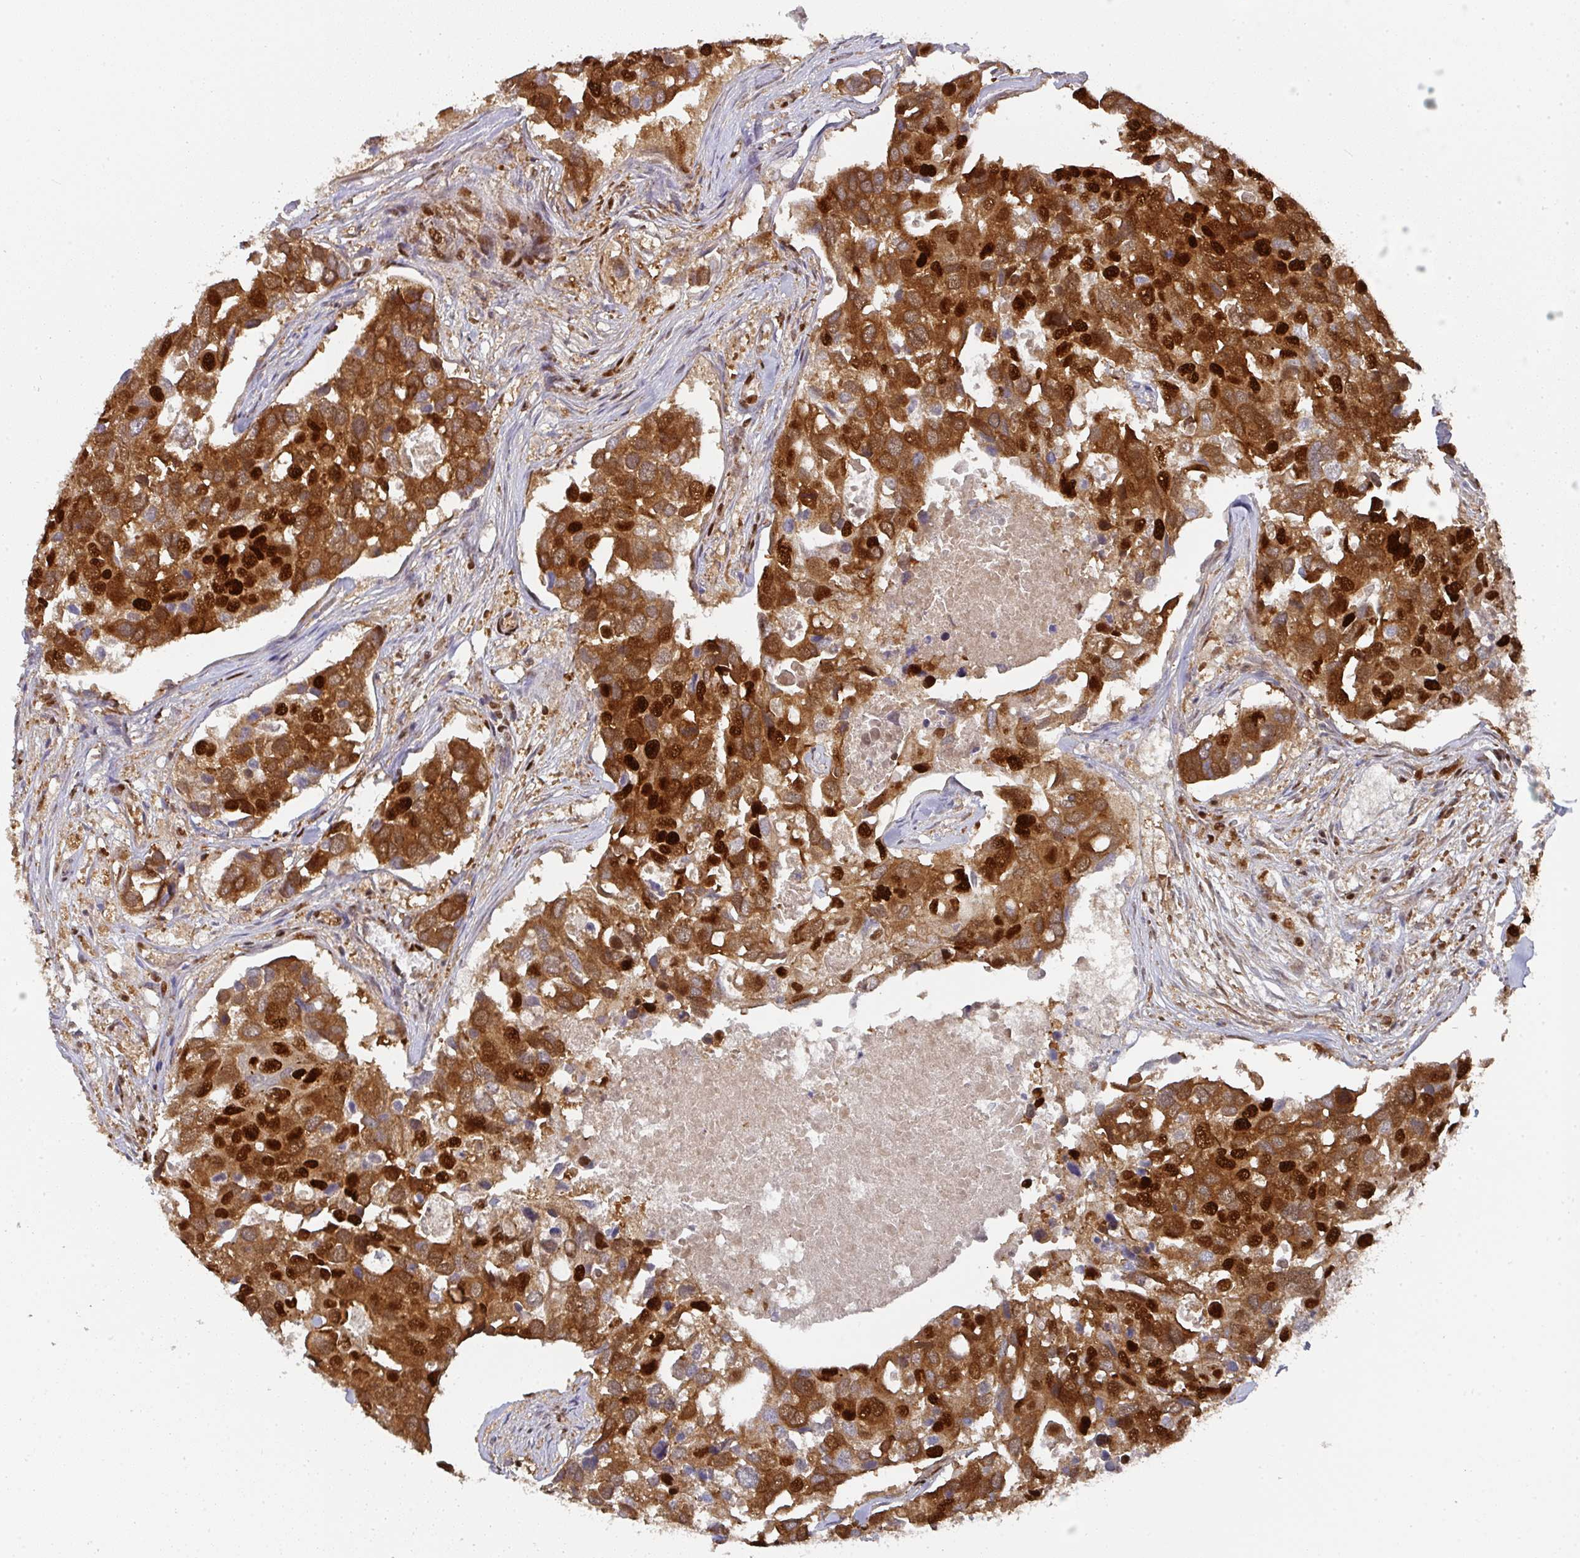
{"staining": {"intensity": "strong", "quantity": ">75%", "location": "cytoplasmic/membranous,nuclear"}, "tissue": "breast cancer", "cell_type": "Tumor cells", "image_type": "cancer", "snomed": [{"axis": "morphology", "description": "Duct carcinoma"}, {"axis": "topography", "description": "Breast"}], "caption": "An image showing strong cytoplasmic/membranous and nuclear expression in approximately >75% of tumor cells in breast cancer (intraductal carcinoma), as visualized by brown immunohistochemical staining.", "gene": "DIDO1", "patient": {"sex": "female", "age": 83}}